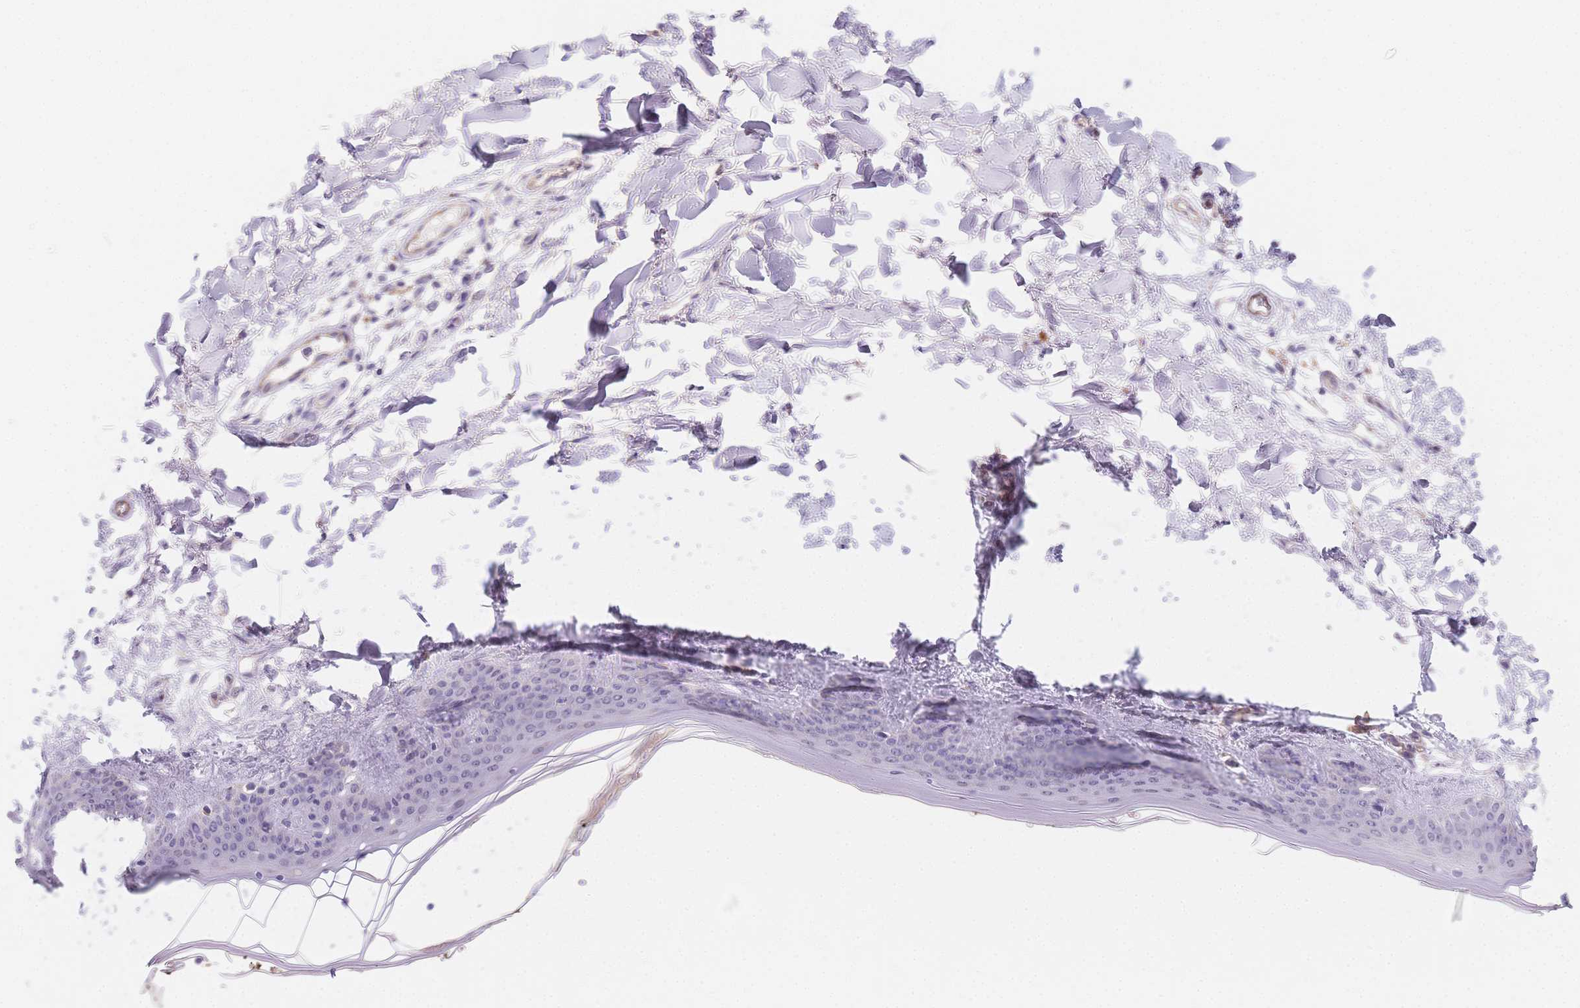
{"staining": {"intensity": "negative", "quantity": "none", "location": "none"}, "tissue": "skin", "cell_type": "Fibroblasts", "image_type": "normal", "snomed": [{"axis": "morphology", "description": "Normal tissue, NOS"}, {"axis": "topography", "description": "Skin"}], "caption": "DAB immunohistochemical staining of normal human skin demonstrates no significant positivity in fibroblasts.", "gene": "SMYD1", "patient": {"sex": "female", "age": 34}}